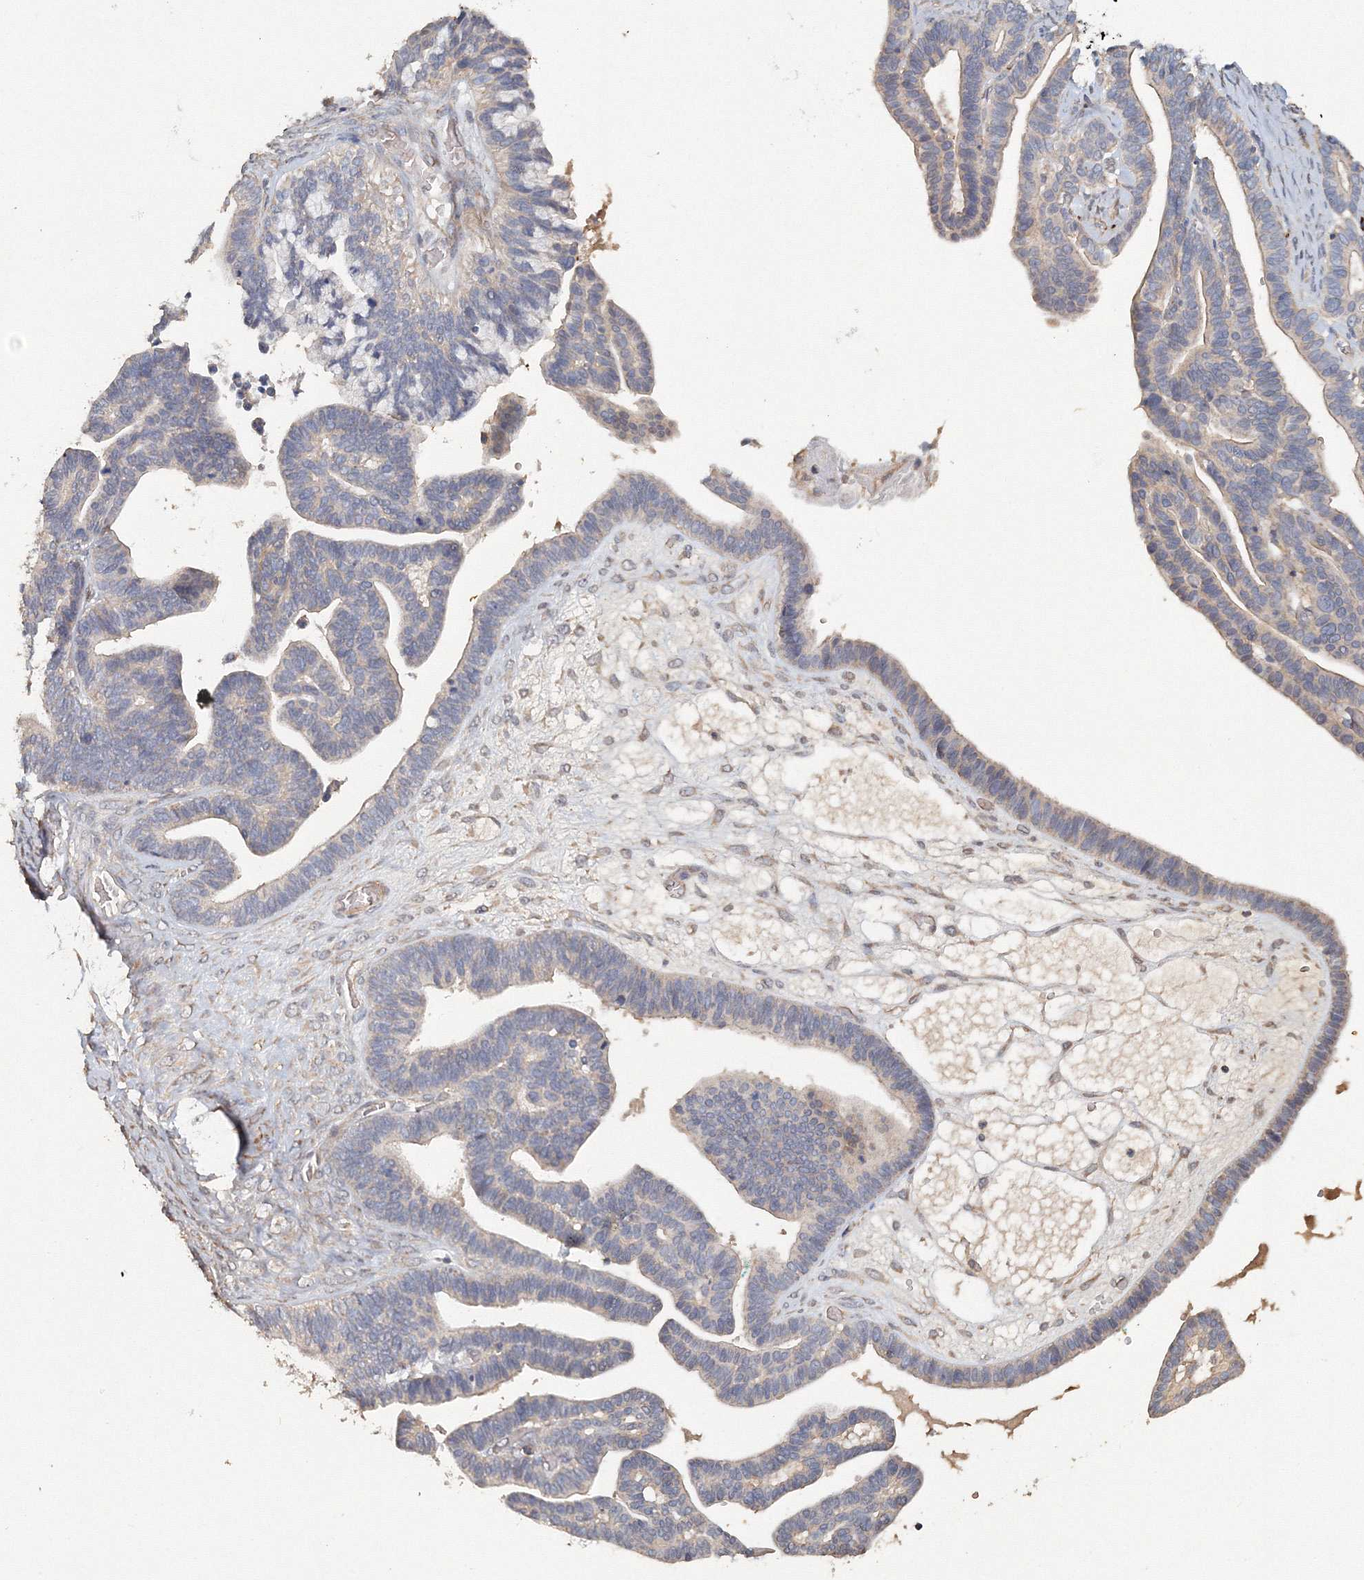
{"staining": {"intensity": "weak", "quantity": "<25%", "location": "cytoplasmic/membranous"}, "tissue": "ovarian cancer", "cell_type": "Tumor cells", "image_type": "cancer", "snomed": [{"axis": "morphology", "description": "Cystadenocarcinoma, serous, NOS"}, {"axis": "topography", "description": "Ovary"}], "caption": "Image shows no protein staining in tumor cells of ovarian cancer (serous cystadenocarcinoma) tissue. (Brightfield microscopy of DAB immunohistochemistry at high magnification).", "gene": "NALF2", "patient": {"sex": "female", "age": 56}}